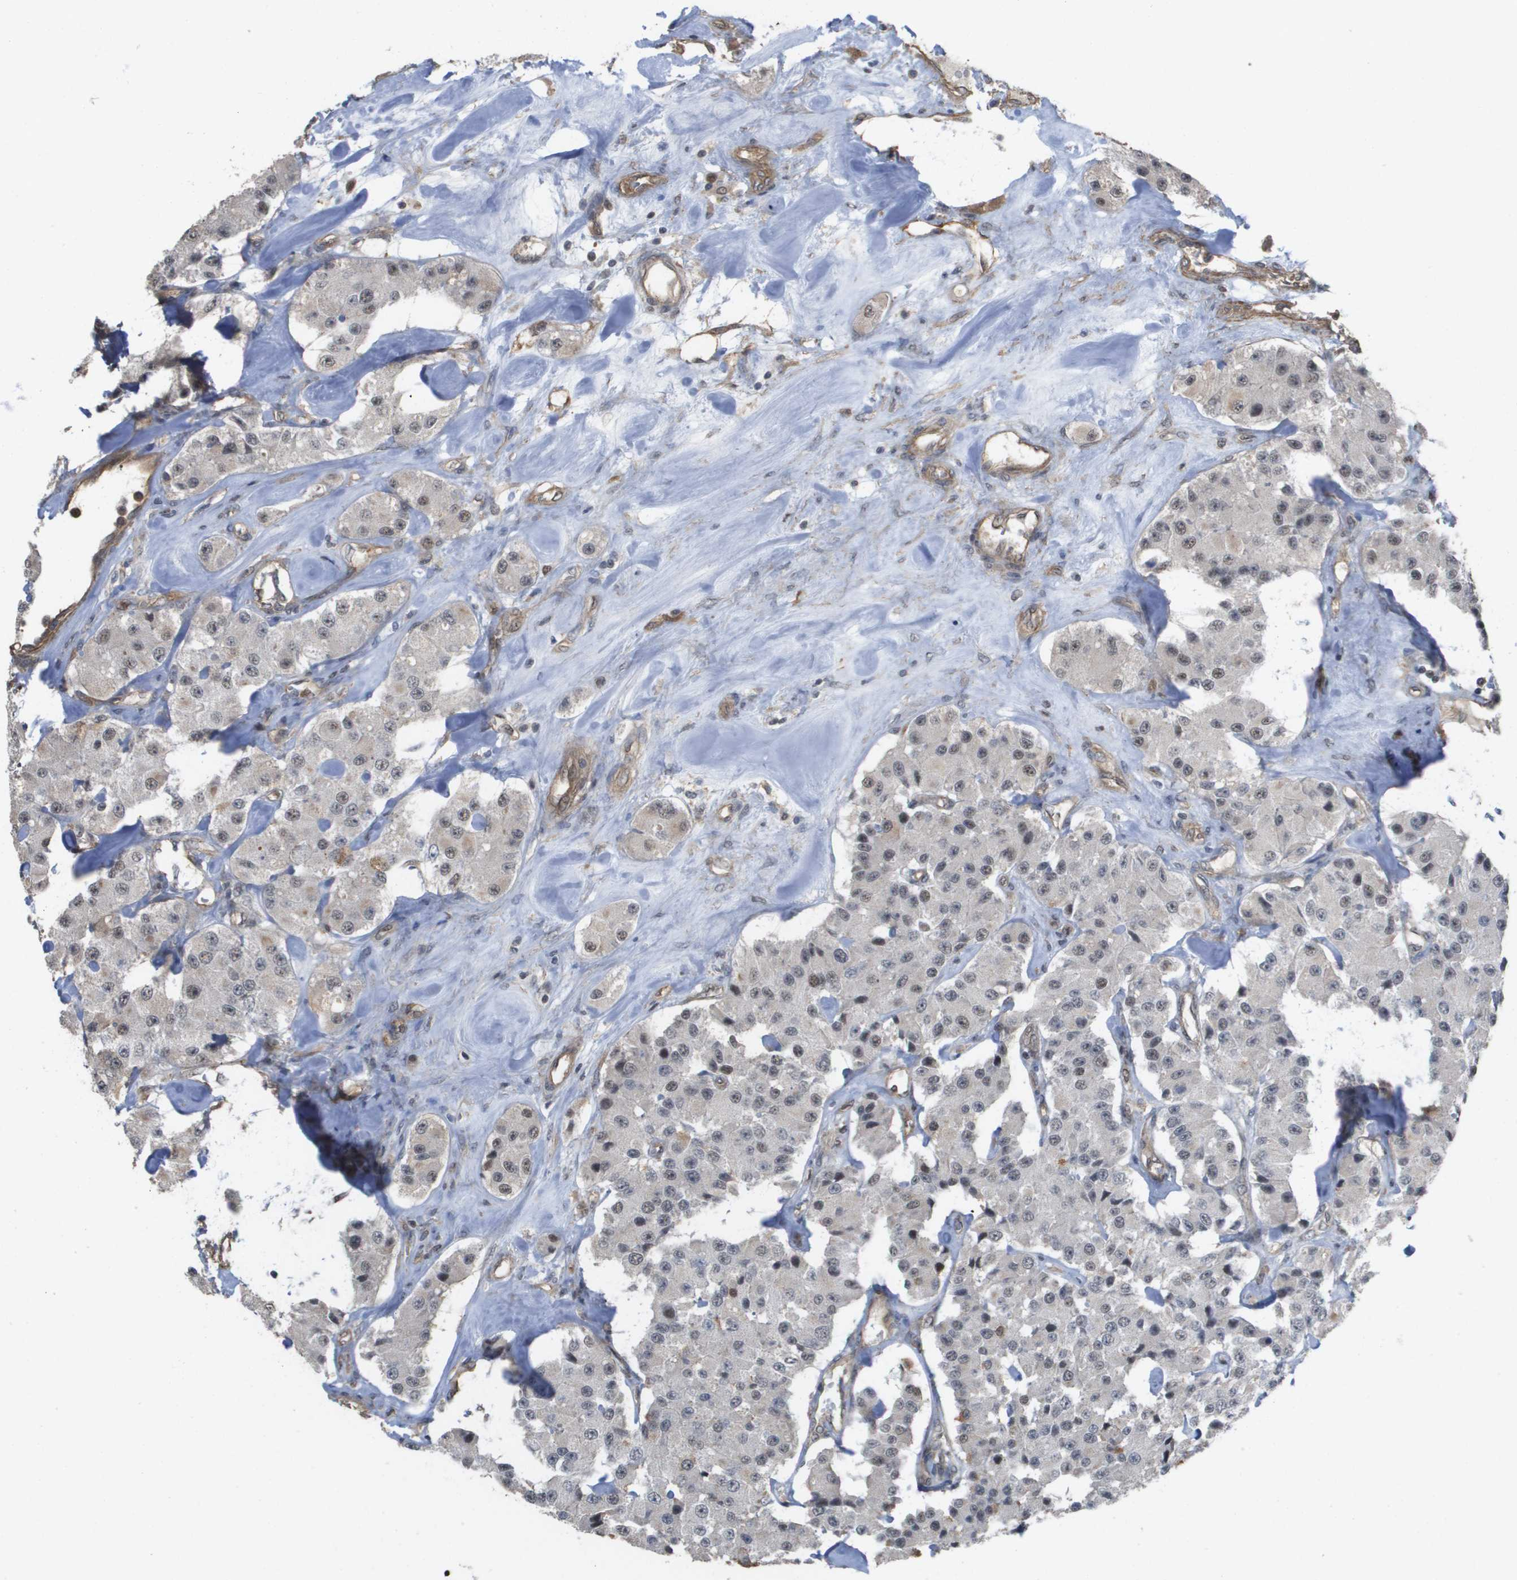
{"staining": {"intensity": "weak", "quantity": "<25%", "location": "nuclear"}, "tissue": "carcinoid", "cell_type": "Tumor cells", "image_type": "cancer", "snomed": [{"axis": "morphology", "description": "Carcinoid, malignant, NOS"}, {"axis": "topography", "description": "Pancreas"}], "caption": "Protein analysis of carcinoid reveals no significant staining in tumor cells. (IHC, brightfield microscopy, high magnification).", "gene": "RNF112", "patient": {"sex": "male", "age": 41}}